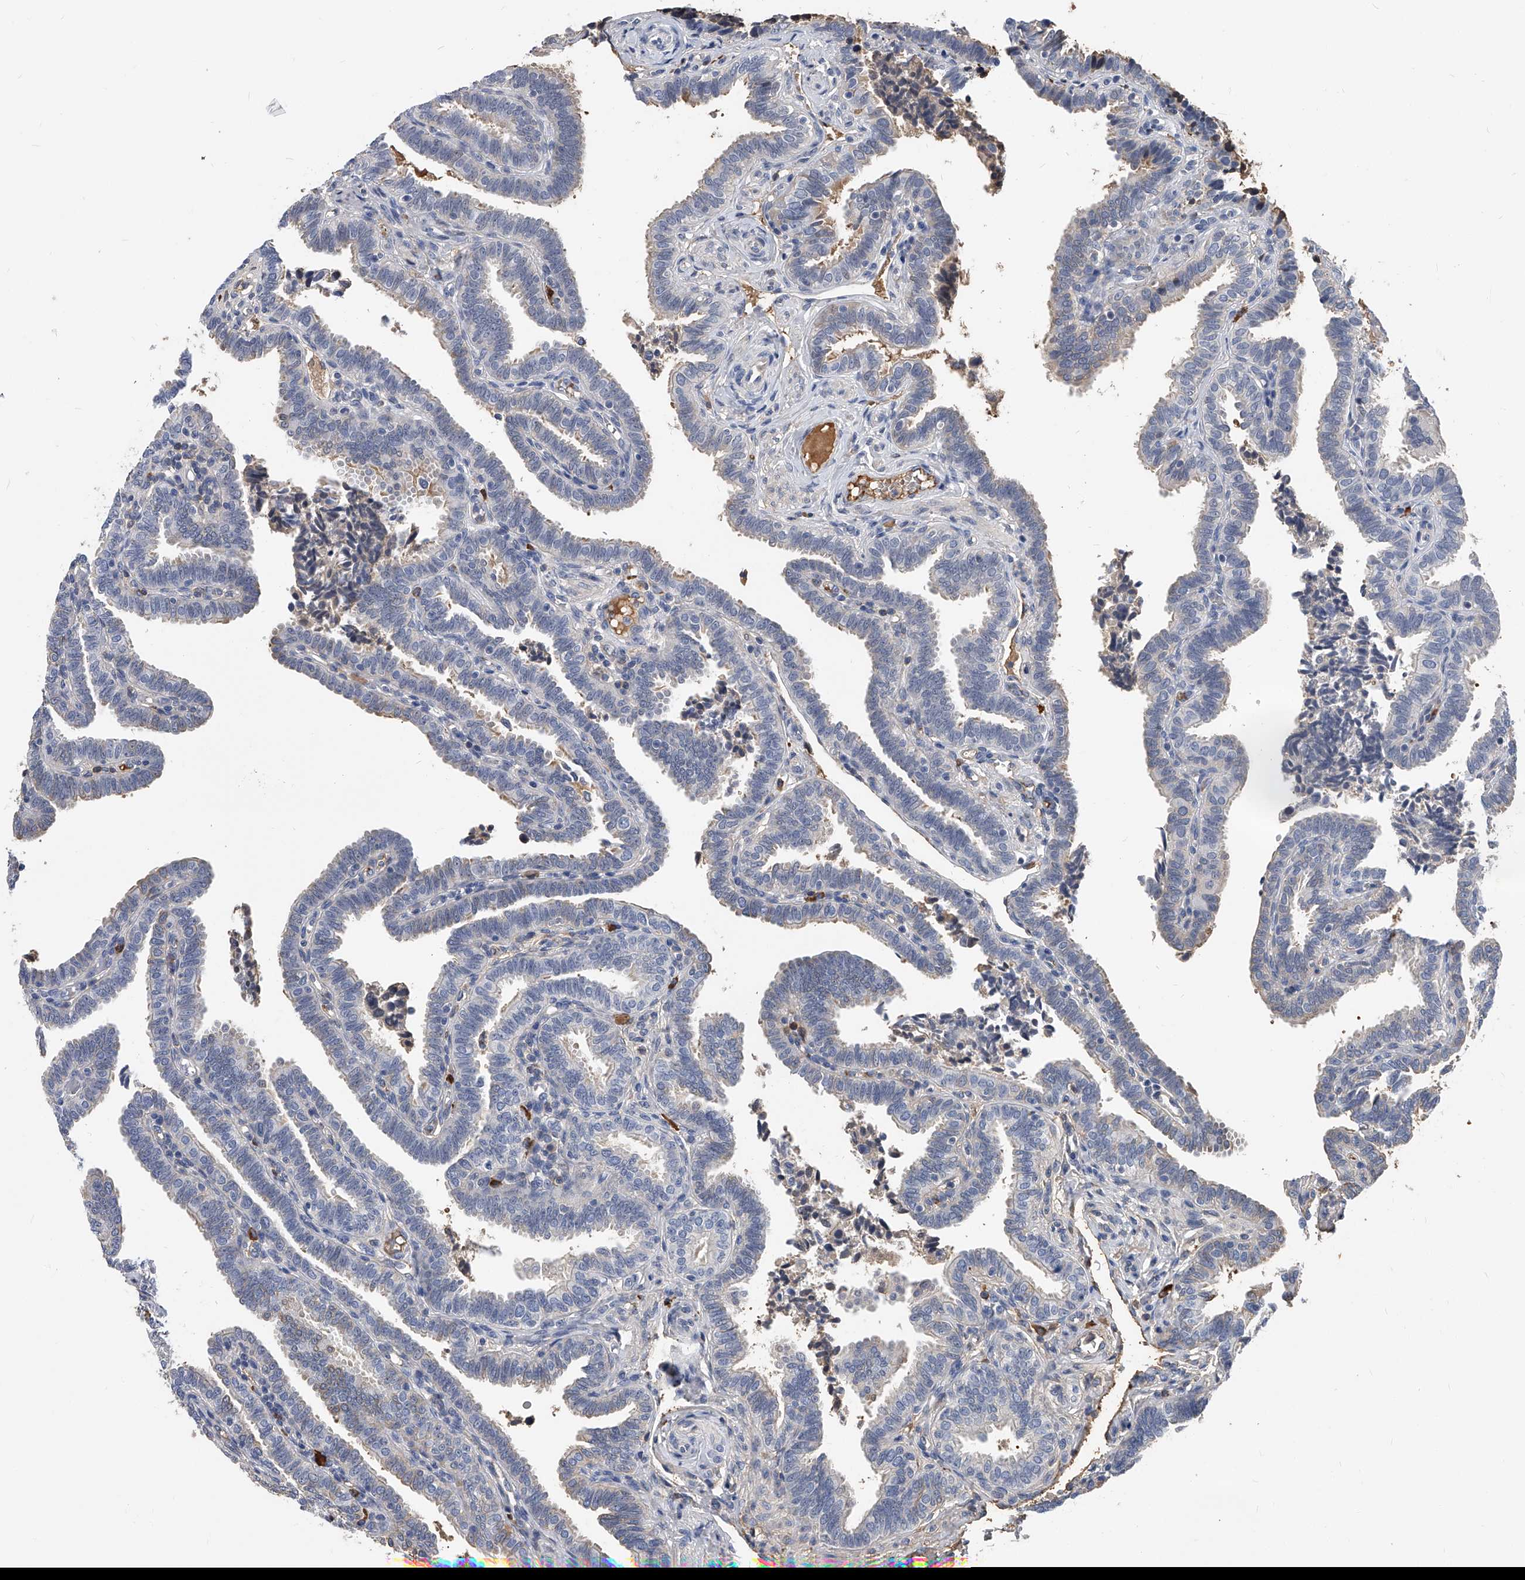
{"staining": {"intensity": "moderate", "quantity": "<25%", "location": "cytoplasmic/membranous"}, "tissue": "fallopian tube", "cell_type": "Glandular cells", "image_type": "normal", "snomed": [{"axis": "morphology", "description": "Normal tissue, NOS"}, {"axis": "topography", "description": "Fallopian tube"}], "caption": "Protein expression analysis of benign fallopian tube demonstrates moderate cytoplasmic/membranous expression in about <25% of glandular cells. (DAB IHC, brown staining for protein, blue staining for nuclei).", "gene": "ZNF25", "patient": {"sex": "female", "age": 39}}